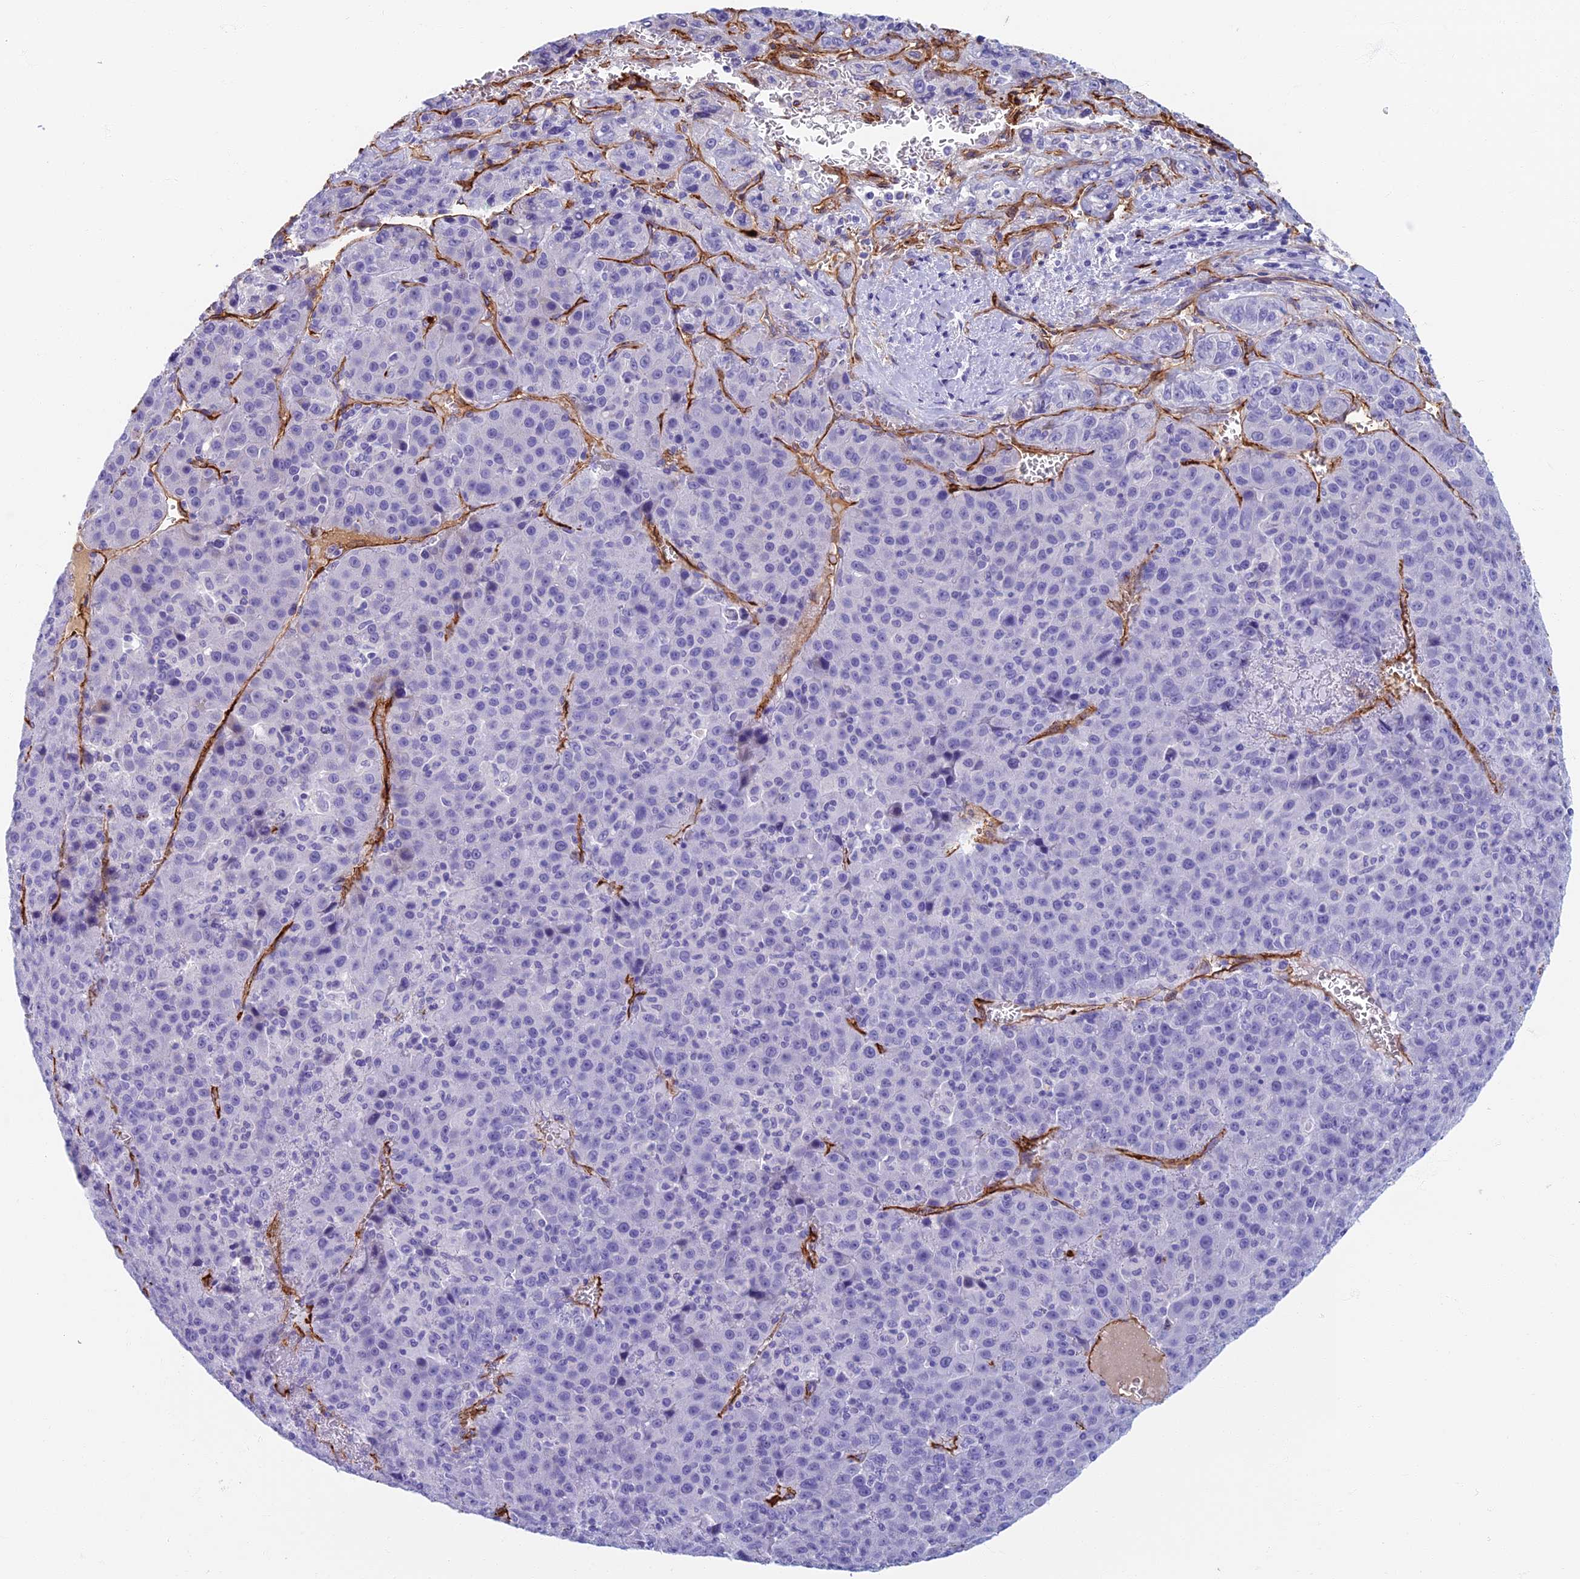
{"staining": {"intensity": "negative", "quantity": "none", "location": "none"}, "tissue": "liver cancer", "cell_type": "Tumor cells", "image_type": "cancer", "snomed": [{"axis": "morphology", "description": "Carcinoma, Hepatocellular, NOS"}, {"axis": "topography", "description": "Liver"}], "caption": "Tumor cells are negative for protein expression in human liver cancer.", "gene": "ETFRF1", "patient": {"sex": "female", "age": 53}}